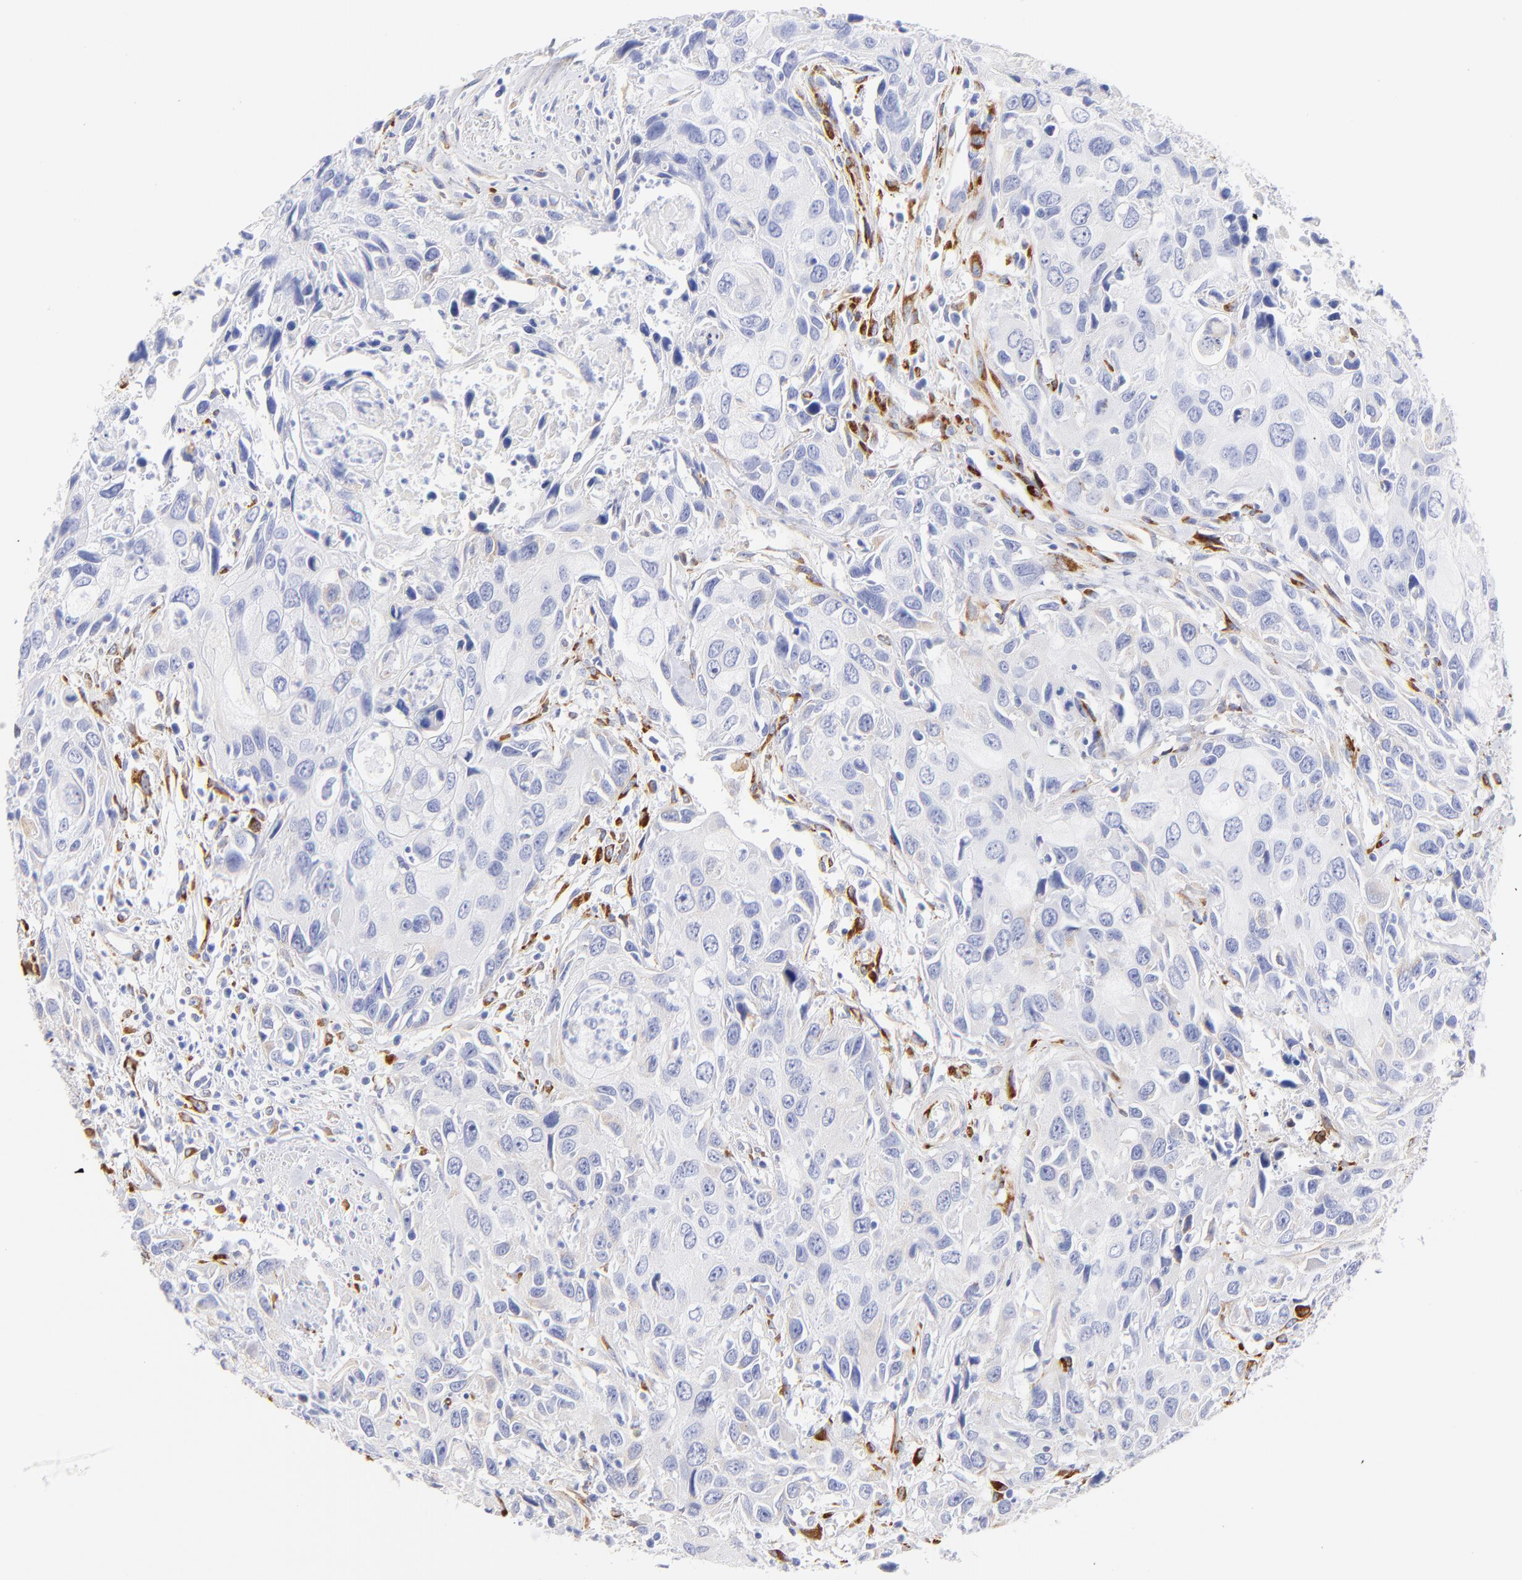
{"staining": {"intensity": "negative", "quantity": "none", "location": "none"}, "tissue": "urothelial cancer", "cell_type": "Tumor cells", "image_type": "cancer", "snomed": [{"axis": "morphology", "description": "Urothelial carcinoma, High grade"}, {"axis": "topography", "description": "Urinary bladder"}], "caption": "The image shows no staining of tumor cells in urothelial carcinoma (high-grade).", "gene": "C1QTNF6", "patient": {"sex": "male", "age": 71}}